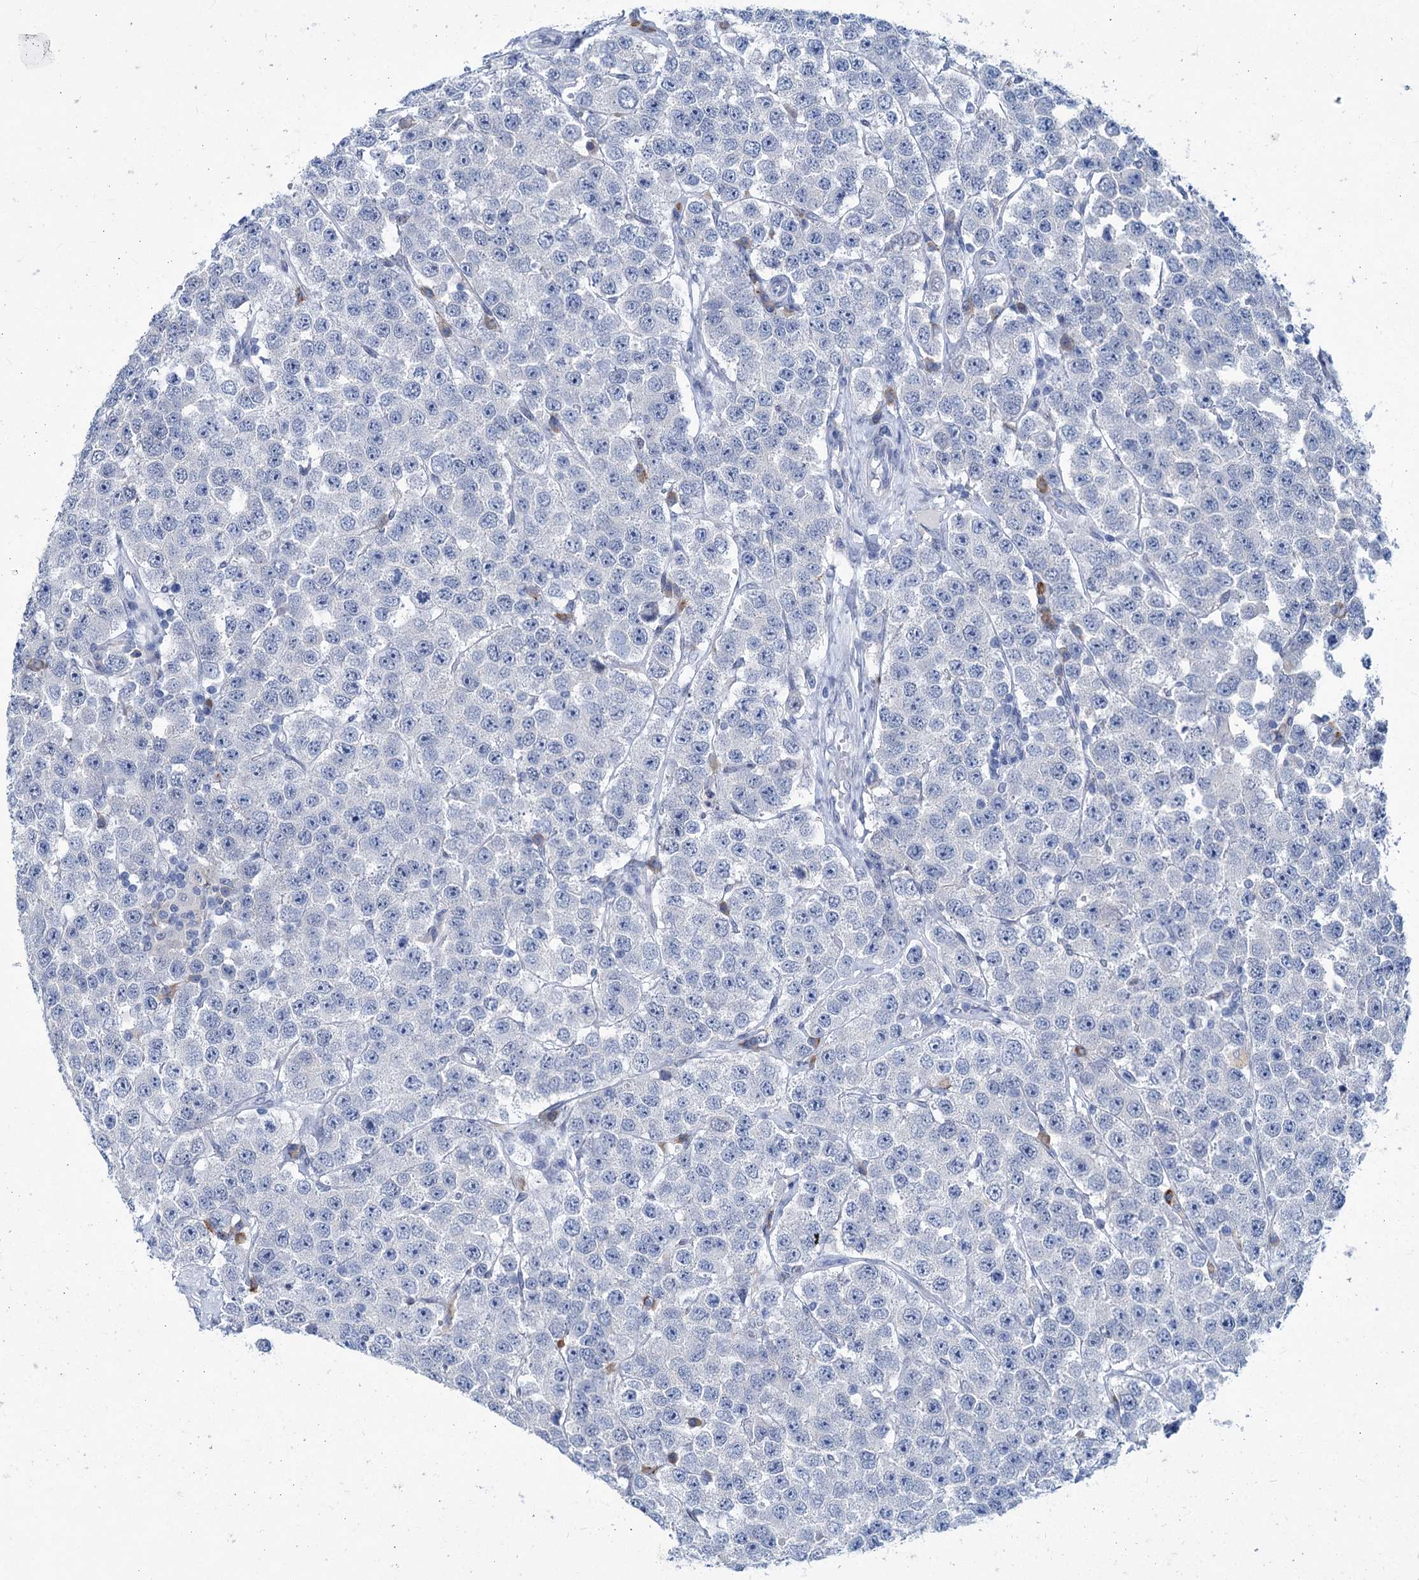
{"staining": {"intensity": "negative", "quantity": "none", "location": "none"}, "tissue": "testis cancer", "cell_type": "Tumor cells", "image_type": "cancer", "snomed": [{"axis": "morphology", "description": "Seminoma, NOS"}, {"axis": "topography", "description": "Testis"}], "caption": "High magnification brightfield microscopy of seminoma (testis) stained with DAB (brown) and counterstained with hematoxylin (blue): tumor cells show no significant expression. (DAB immunohistochemistry, high magnification).", "gene": "NEU3", "patient": {"sex": "male", "age": 28}}